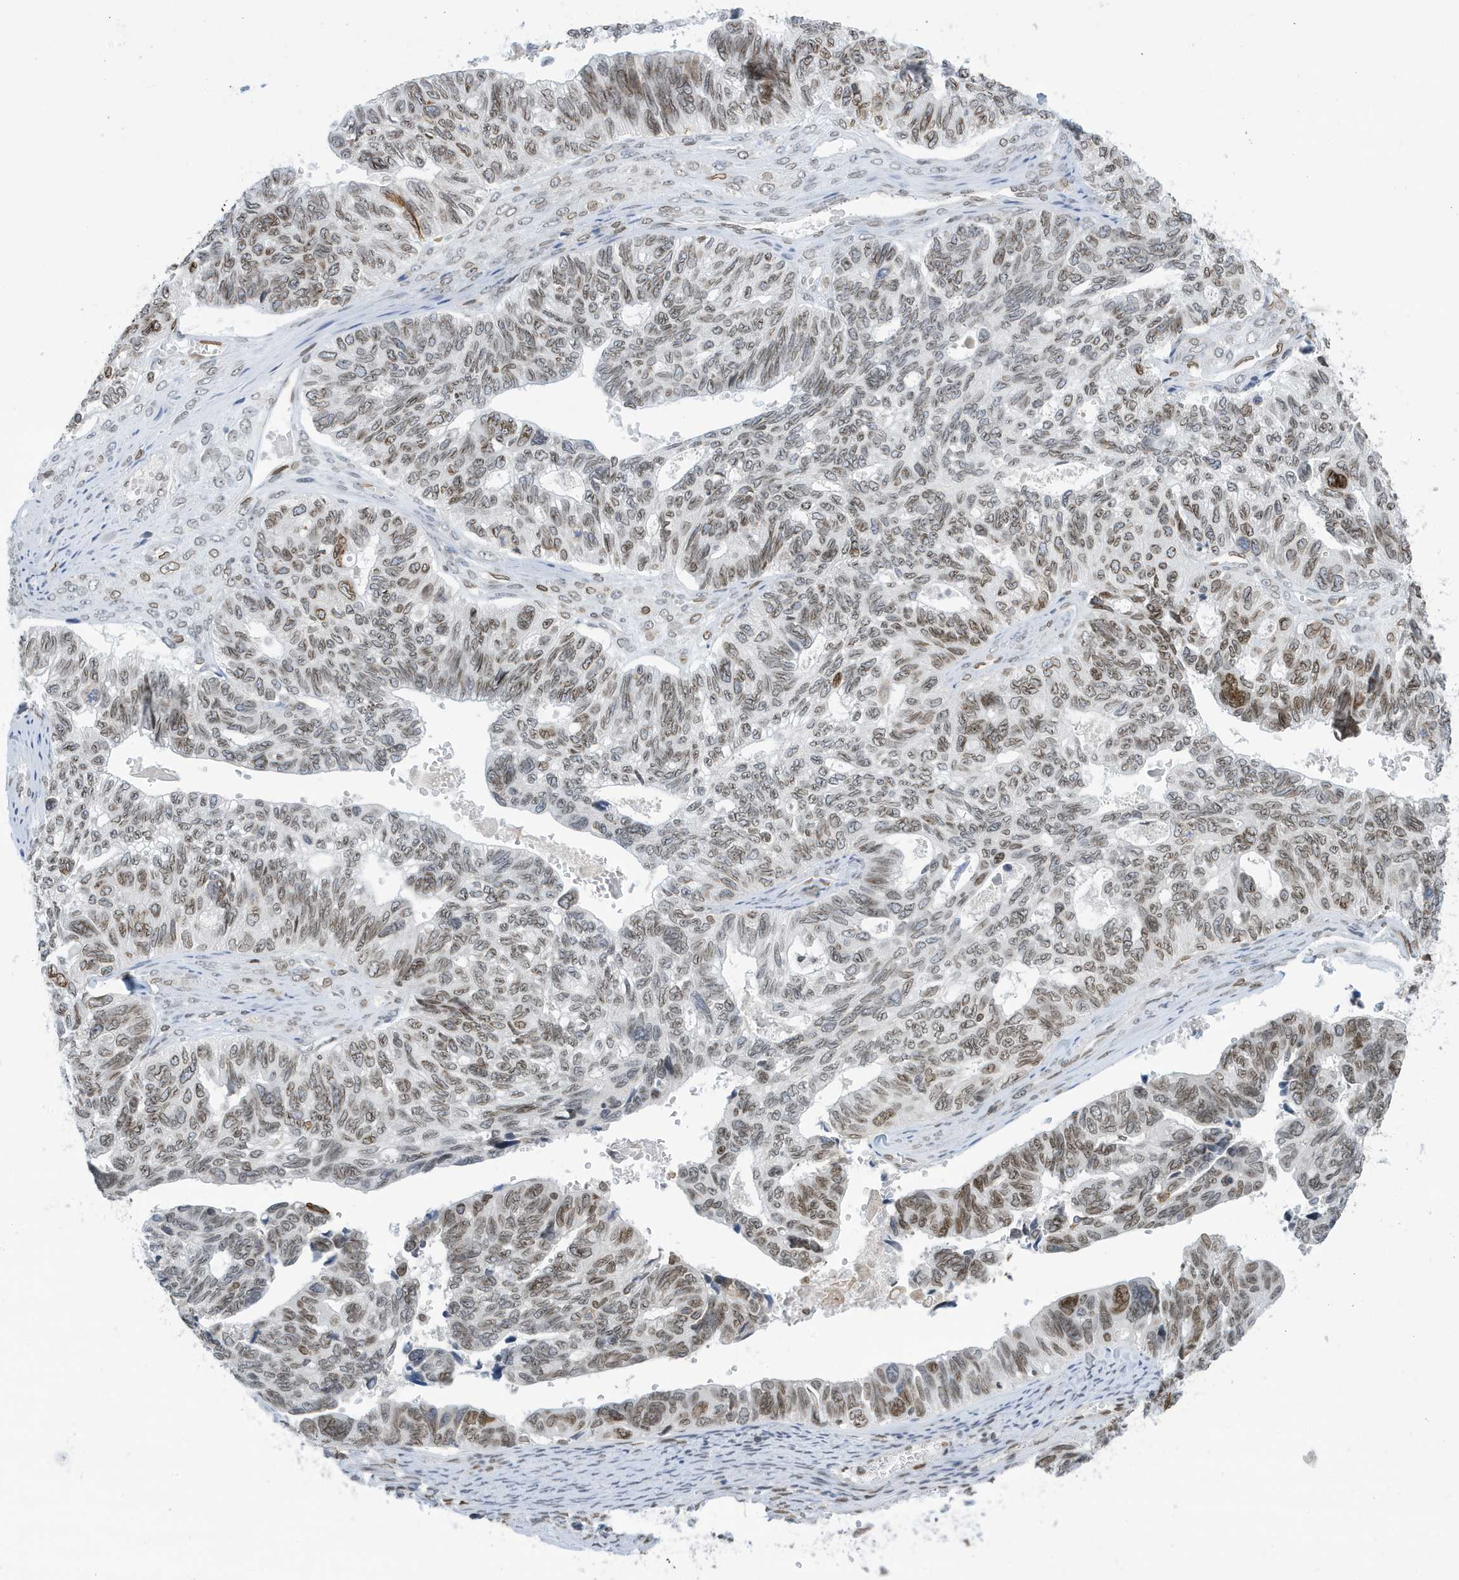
{"staining": {"intensity": "moderate", "quantity": ">75%", "location": "nuclear"}, "tissue": "ovarian cancer", "cell_type": "Tumor cells", "image_type": "cancer", "snomed": [{"axis": "morphology", "description": "Cystadenocarcinoma, serous, NOS"}, {"axis": "topography", "description": "Ovary"}], "caption": "Serous cystadenocarcinoma (ovarian) stained for a protein reveals moderate nuclear positivity in tumor cells.", "gene": "PCYT1A", "patient": {"sex": "female", "age": 79}}